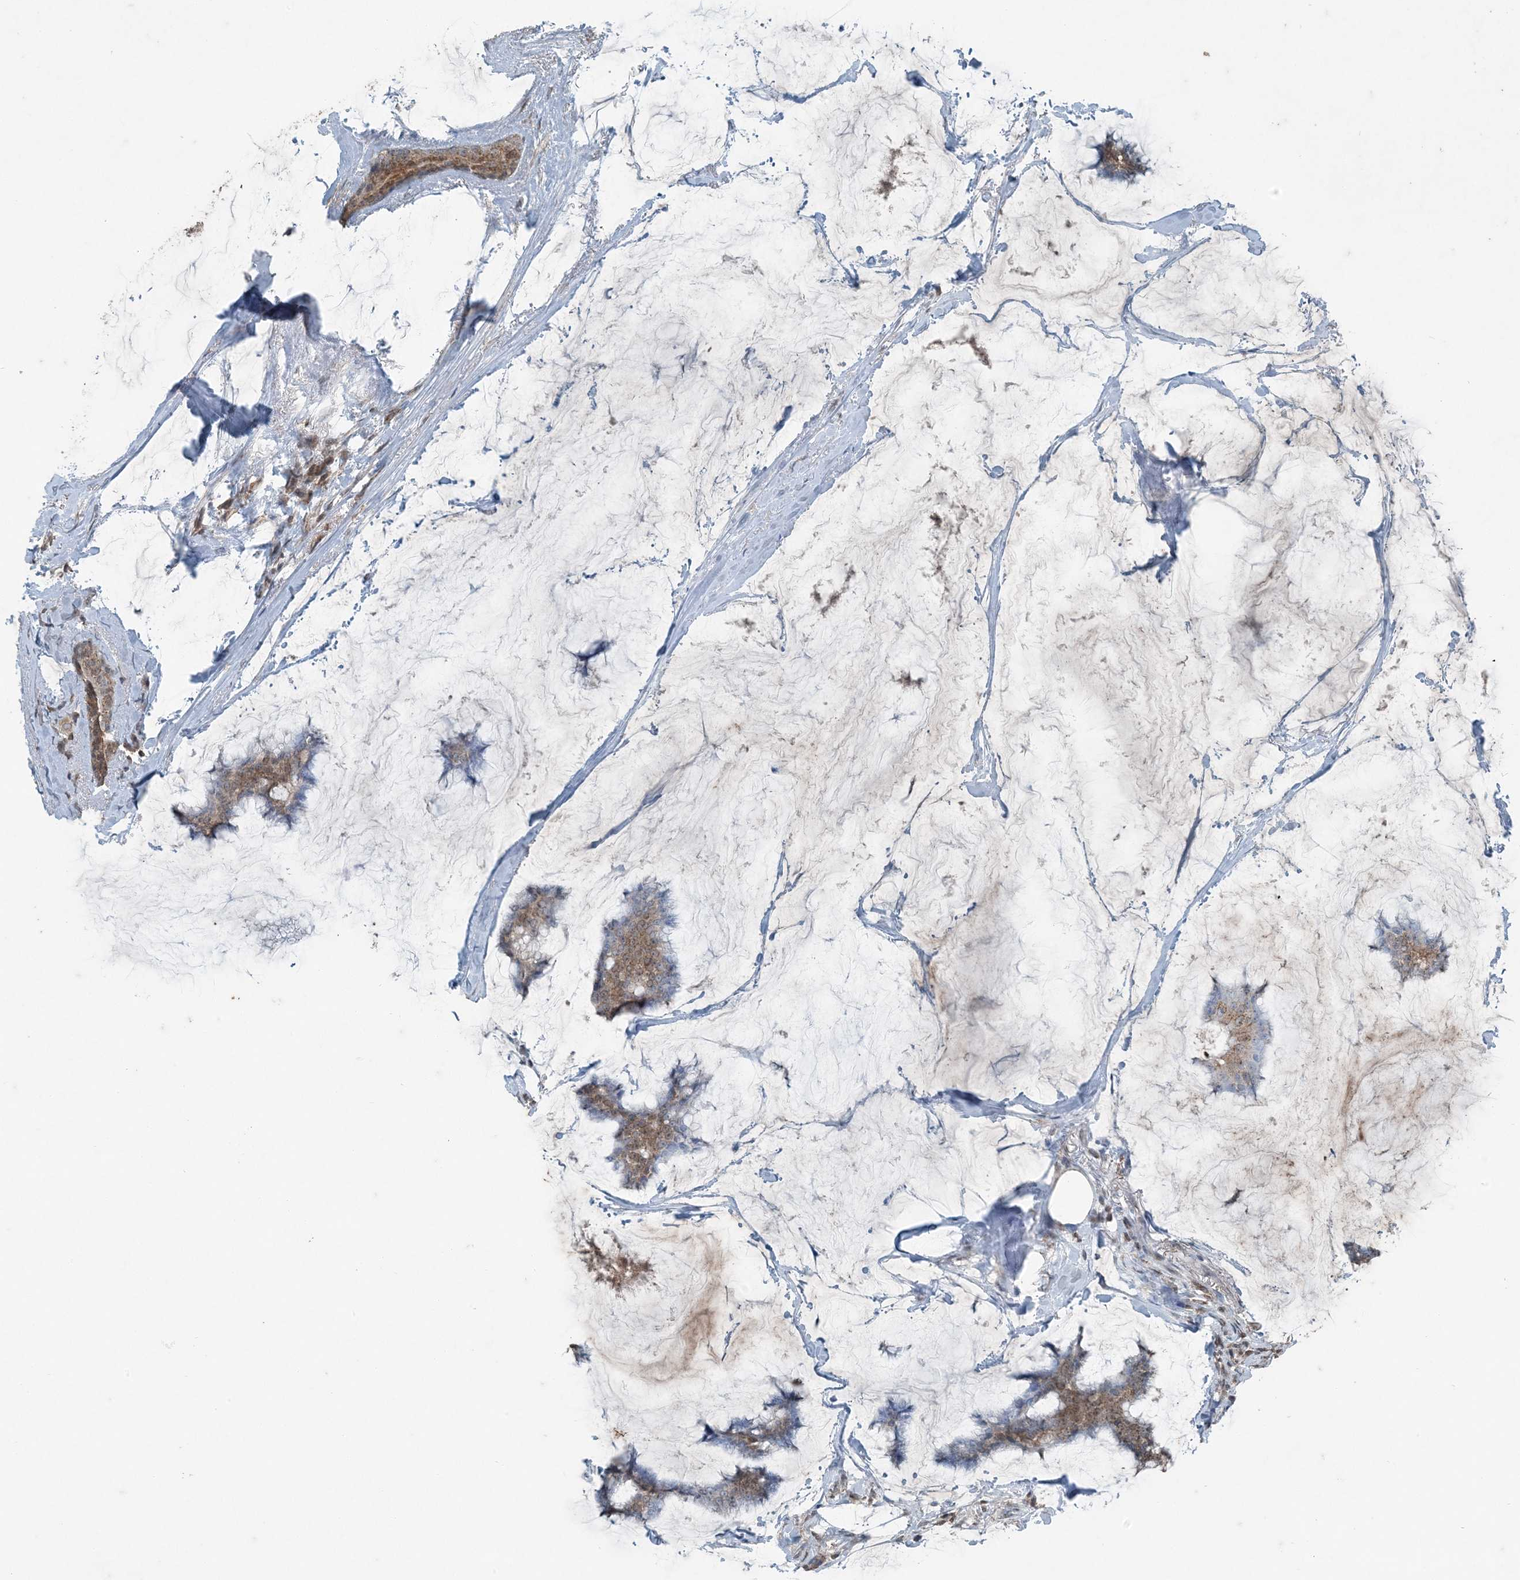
{"staining": {"intensity": "moderate", "quantity": ">75%", "location": "cytoplasmic/membranous"}, "tissue": "breast cancer", "cell_type": "Tumor cells", "image_type": "cancer", "snomed": [{"axis": "morphology", "description": "Duct carcinoma"}, {"axis": "topography", "description": "Breast"}], "caption": "Breast cancer (infiltrating ductal carcinoma) stained with a brown dye displays moderate cytoplasmic/membranous positive expression in about >75% of tumor cells.", "gene": "GNL1", "patient": {"sex": "female", "age": 93}}